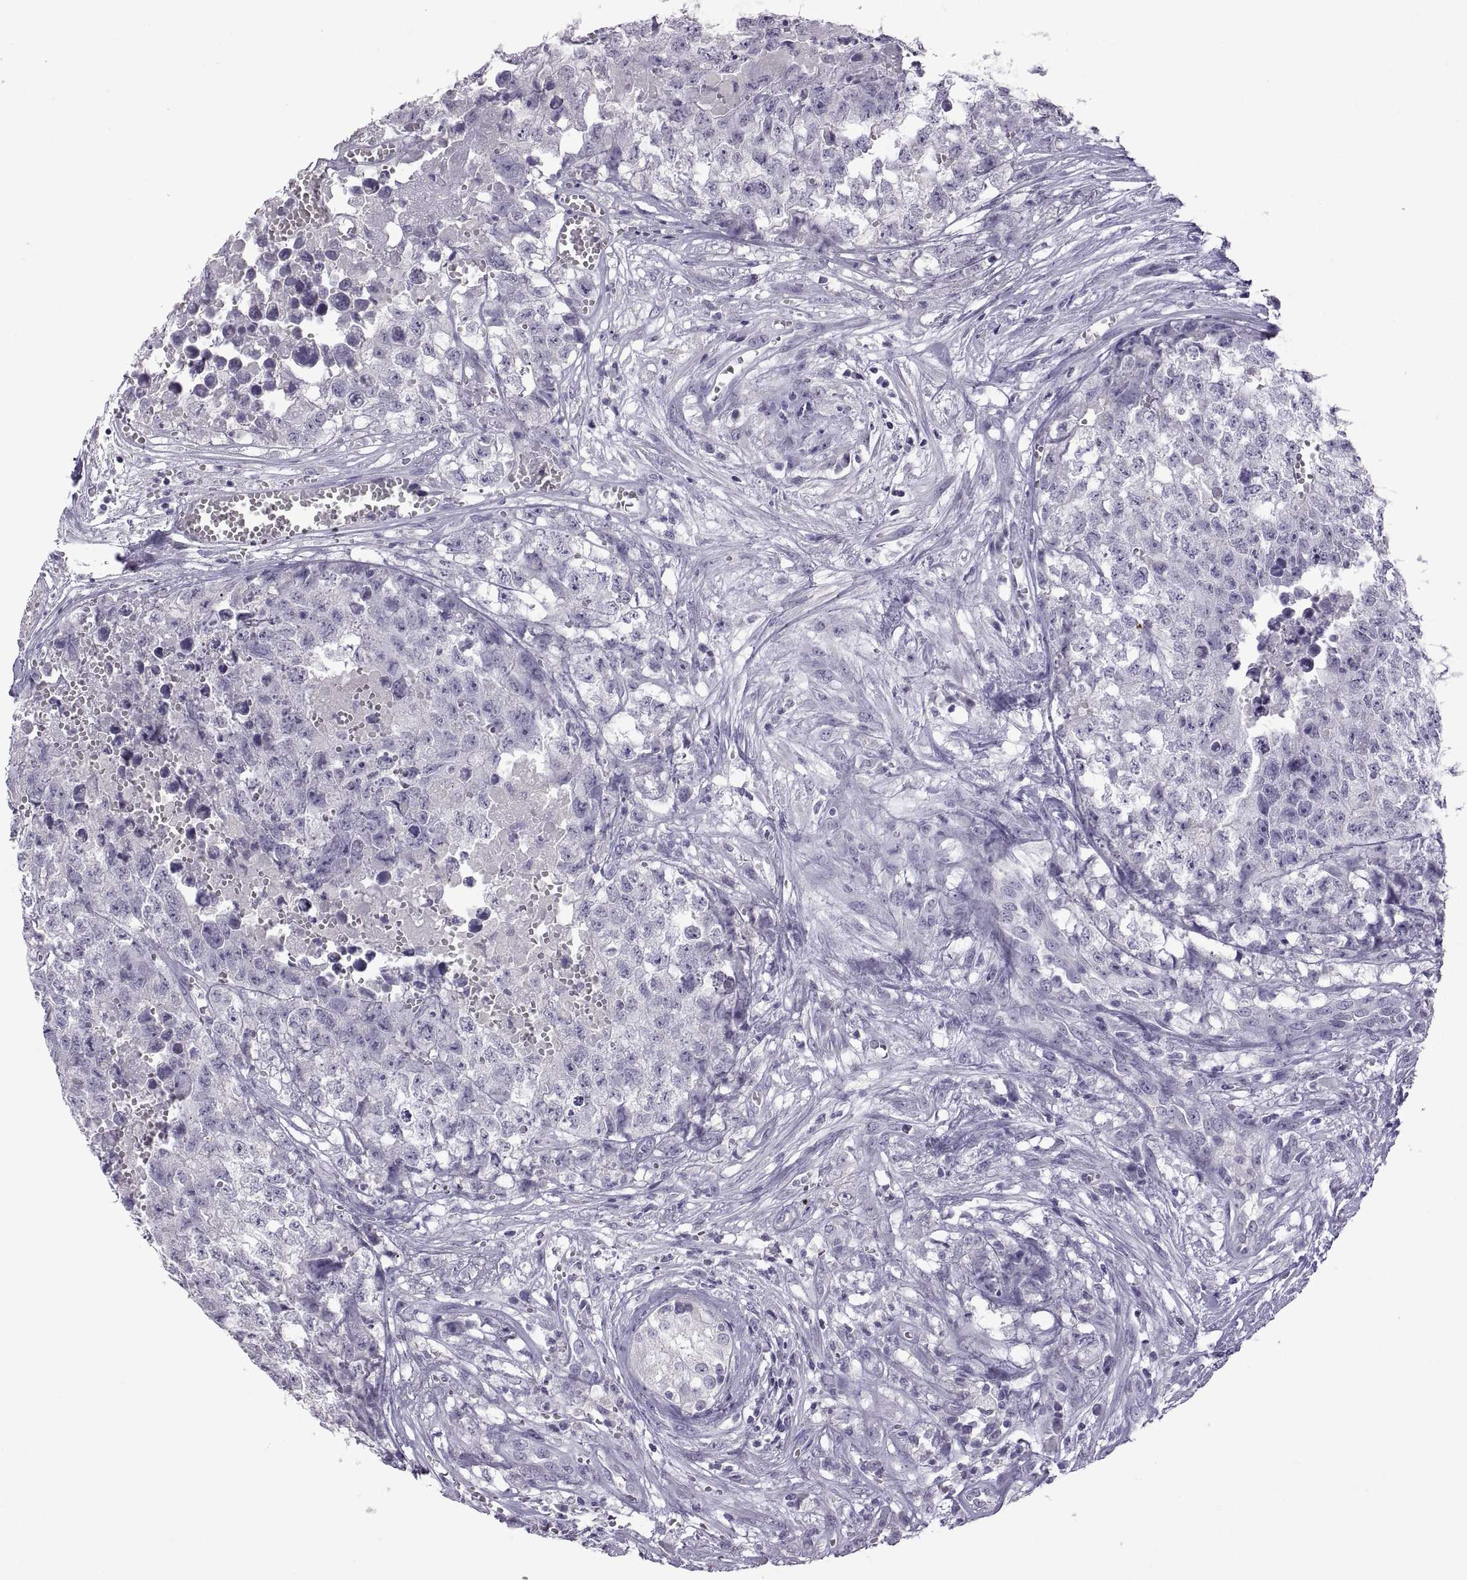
{"staining": {"intensity": "negative", "quantity": "none", "location": "none"}, "tissue": "testis cancer", "cell_type": "Tumor cells", "image_type": "cancer", "snomed": [{"axis": "morphology", "description": "Seminoma, NOS"}, {"axis": "morphology", "description": "Carcinoma, Embryonal, NOS"}, {"axis": "topography", "description": "Testis"}], "caption": "The immunohistochemistry photomicrograph has no significant expression in tumor cells of testis cancer tissue.", "gene": "RDM1", "patient": {"sex": "male", "age": 22}}